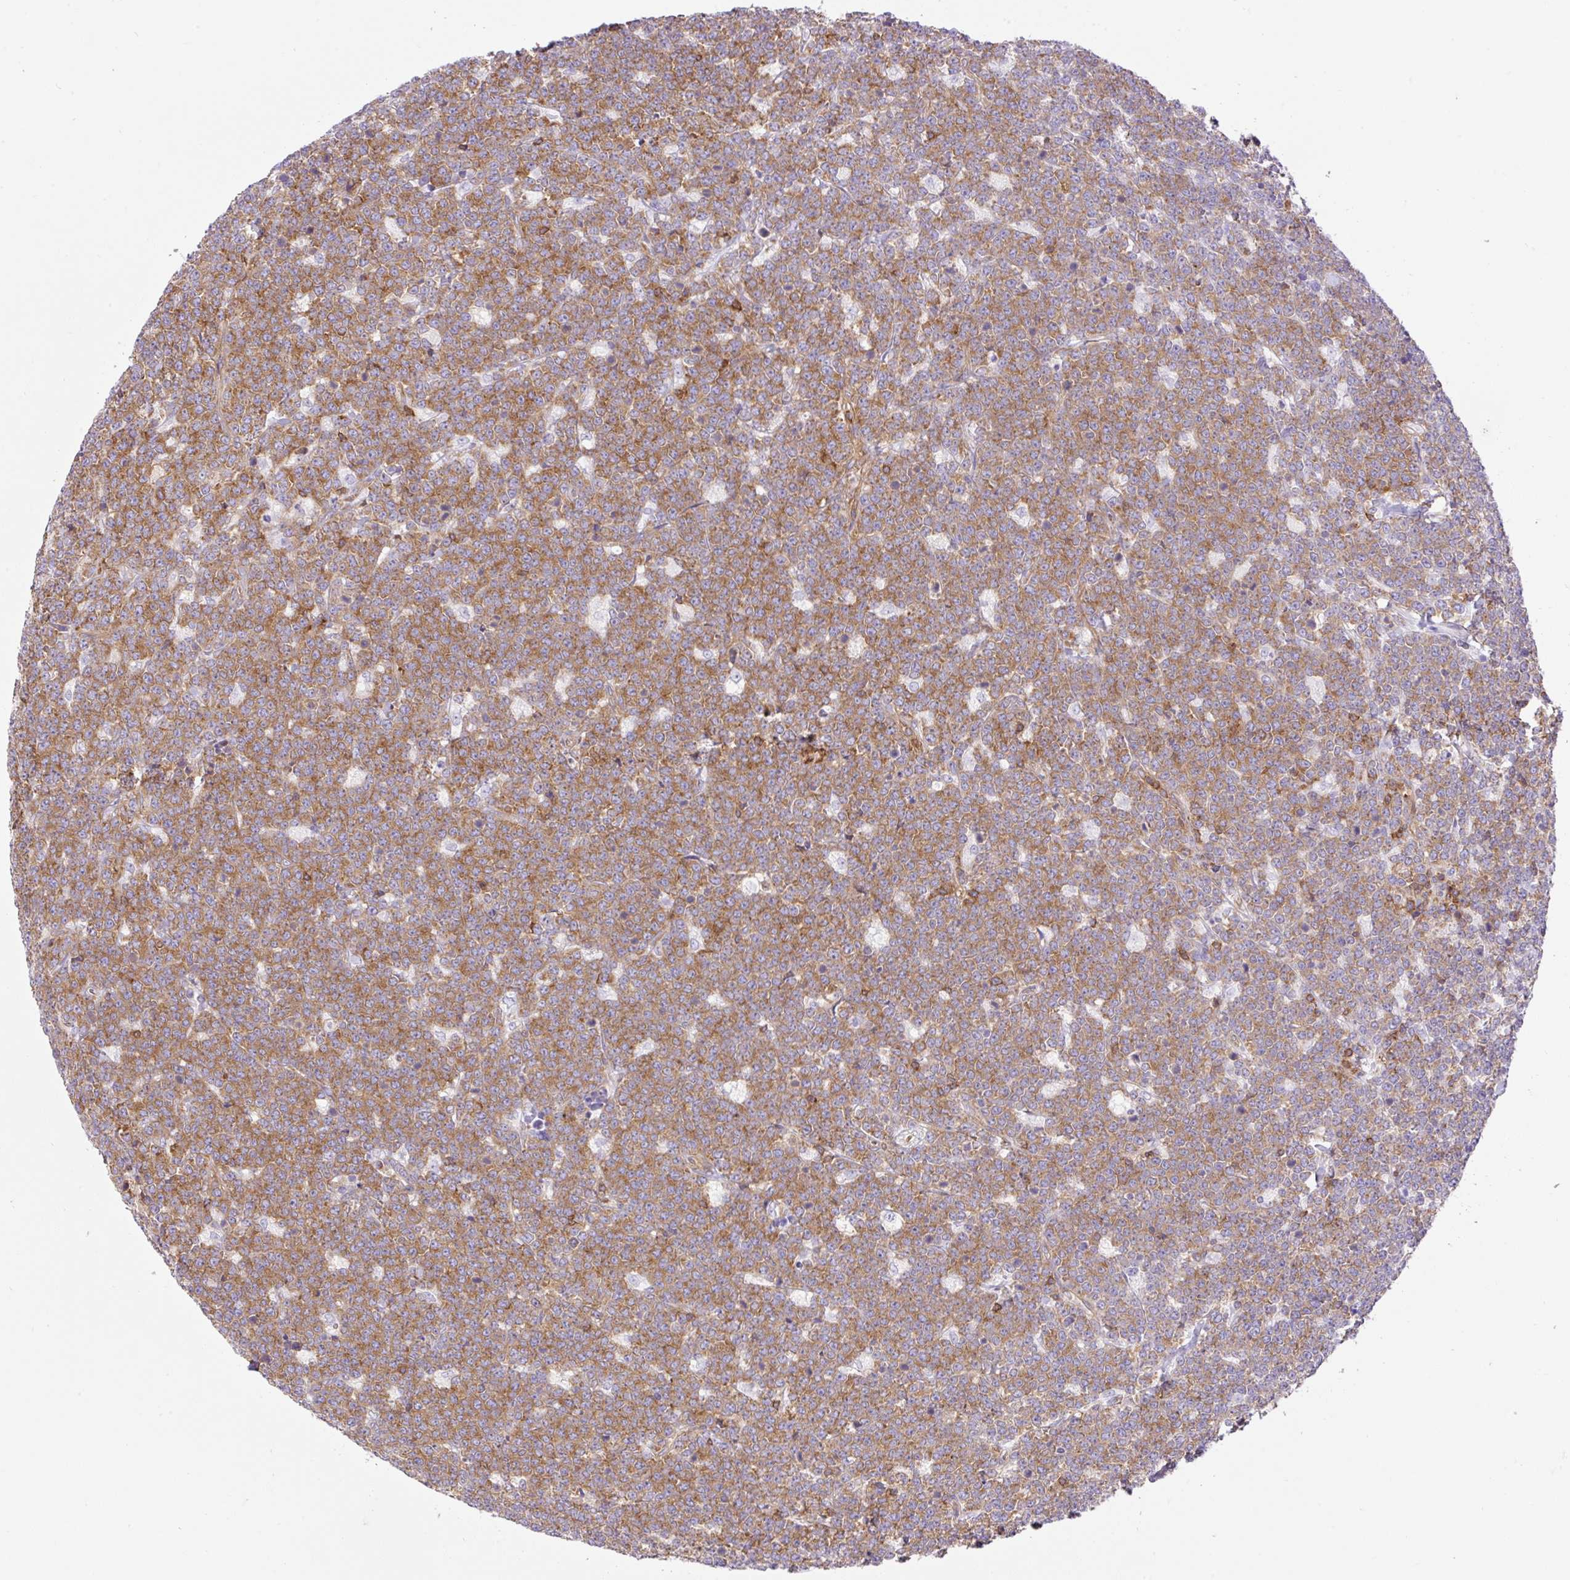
{"staining": {"intensity": "strong", "quantity": ">75%", "location": "cytoplasmic/membranous"}, "tissue": "lymphoma", "cell_type": "Tumor cells", "image_type": "cancer", "snomed": [{"axis": "morphology", "description": "Malignant lymphoma, non-Hodgkin's type, High grade"}, {"axis": "topography", "description": "Small intestine"}, {"axis": "topography", "description": "Colon"}], "caption": "Immunohistochemical staining of human malignant lymphoma, non-Hodgkin's type (high-grade) demonstrates strong cytoplasmic/membranous protein expression in about >75% of tumor cells.", "gene": "DNM2", "patient": {"sex": "male", "age": 8}}